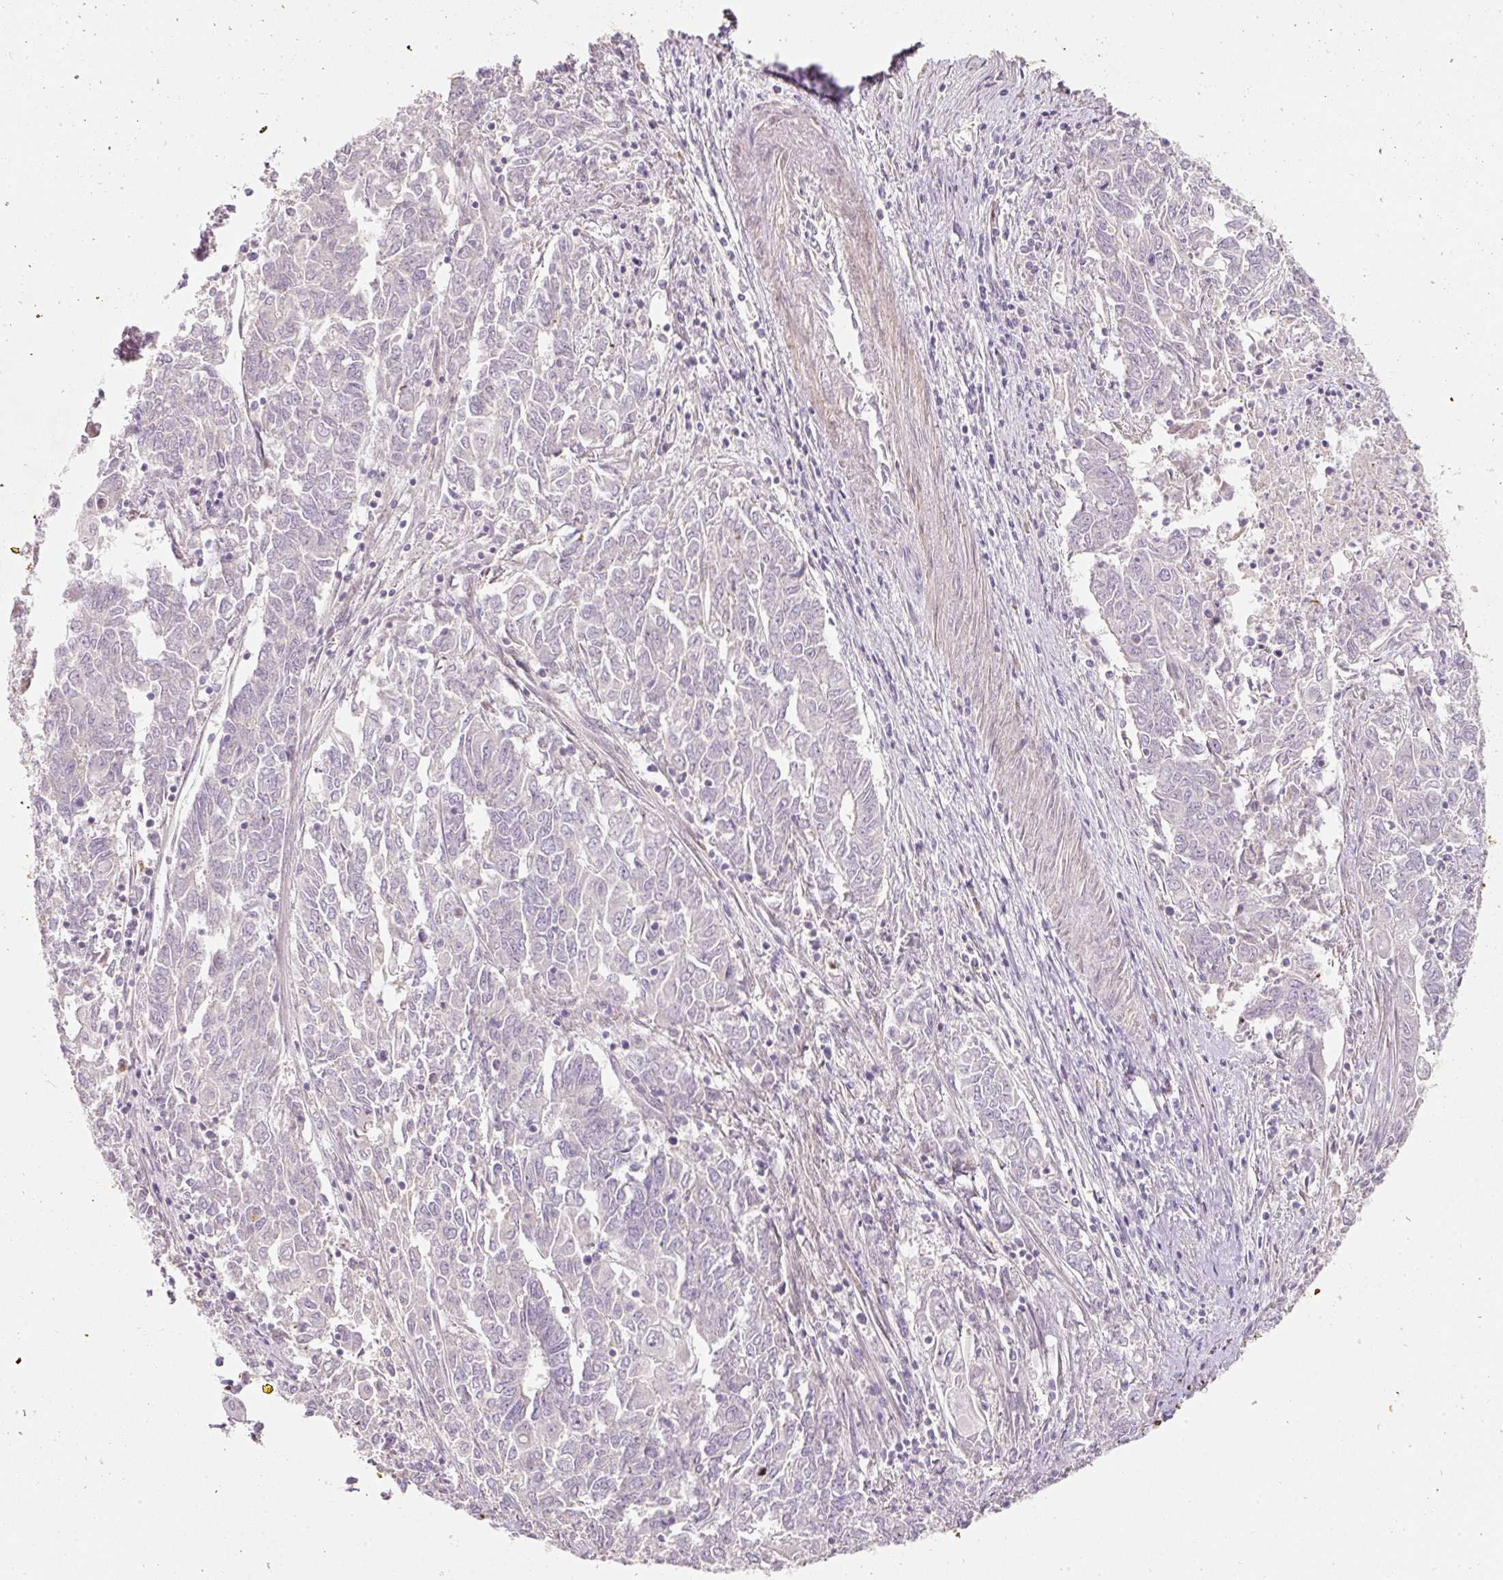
{"staining": {"intensity": "negative", "quantity": "none", "location": "none"}, "tissue": "endometrial cancer", "cell_type": "Tumor cells", "image_type": "cancer", "snomed": [{"axis": "morphology", "description": "Adenocarcinoma, NOS"}, {"axis": "topography", "description": "Endometrium"}], "caption": "Endometrial cancer was stained to show a protein in brown. There is no significant positivity in tumor cells. (Immunohistochemistry (ihc), brightfield microscopy, high magnification).", "gene": "NBPF11", "patient": {"sex": "female", "age": 54}}